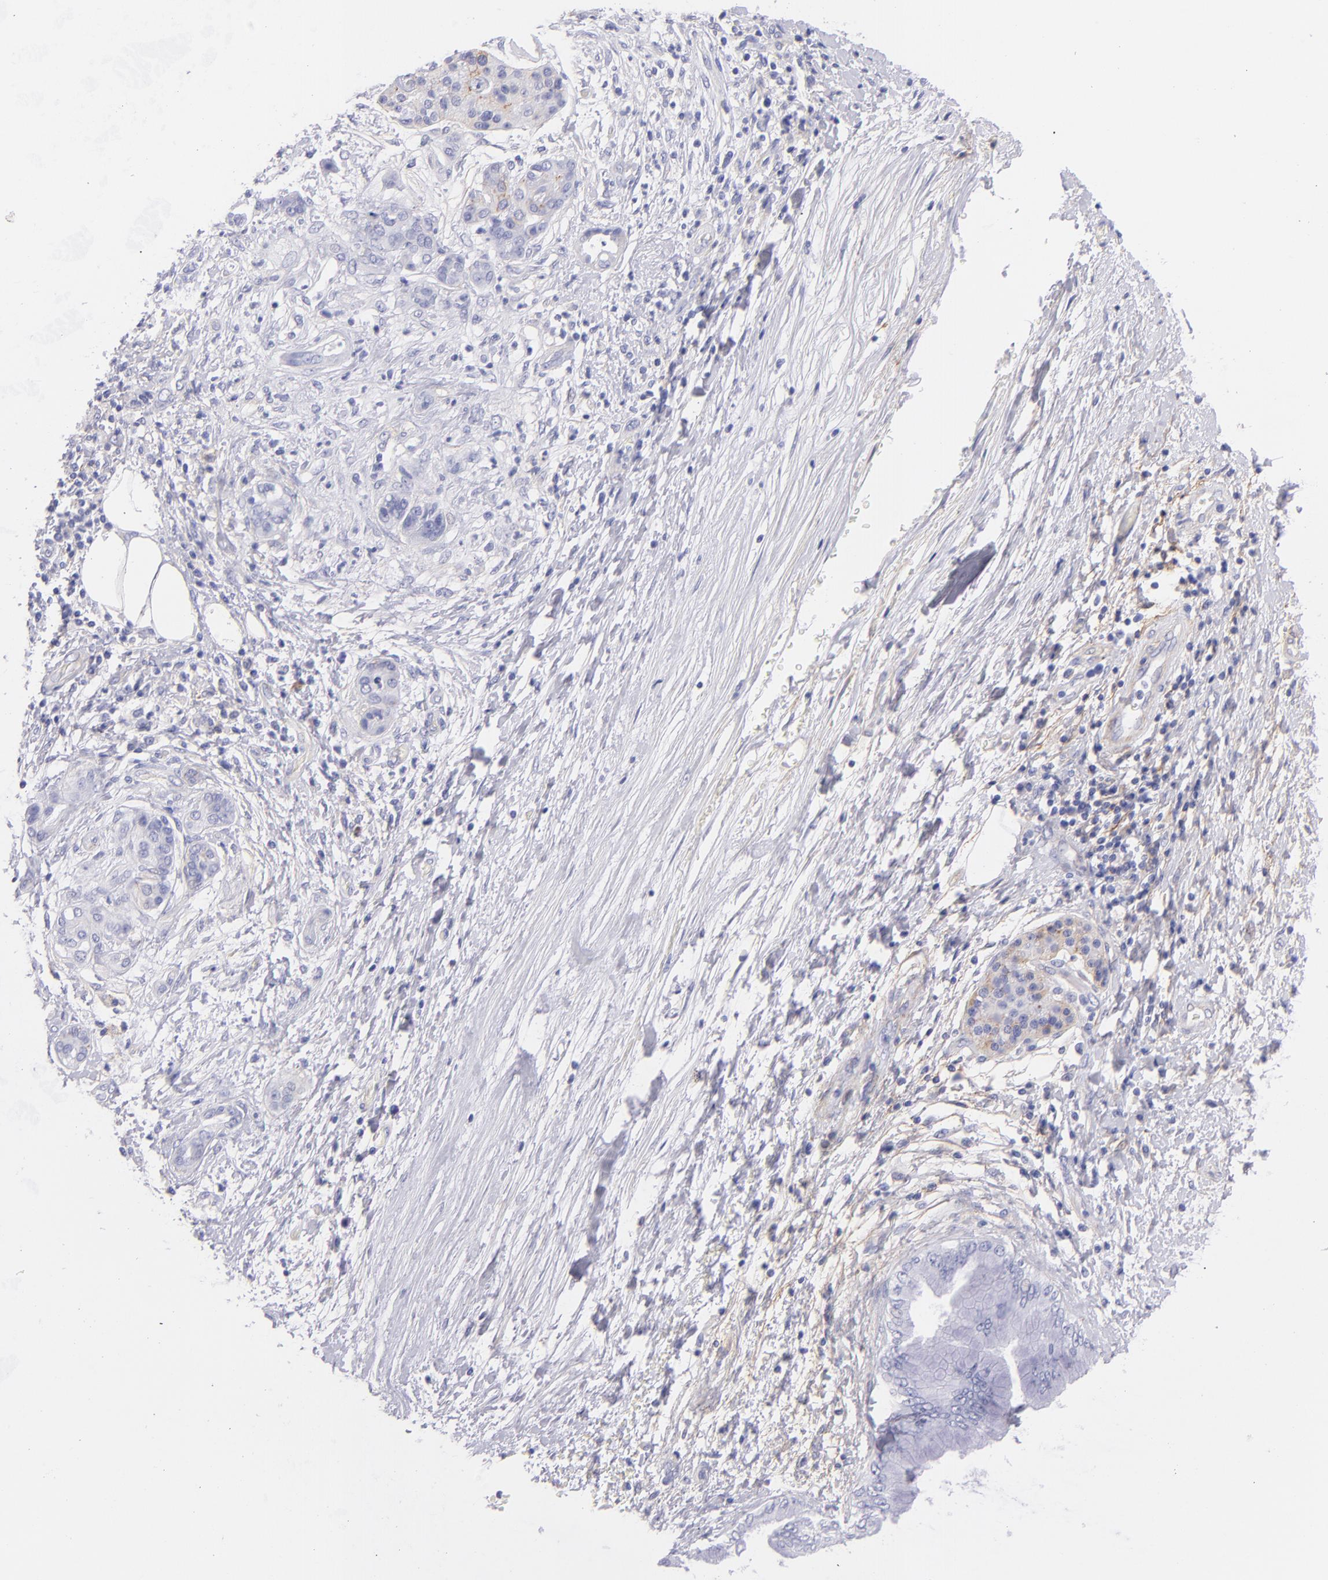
{"staining": {"intensity": "negative", "quantity": "none", "location": "none"}, "tissue": "pancreatic cancer", "cell_type": "Tumor cells", "image_type": "cancer", "snomed": [{"axis": "morphology", "description": "Adenocarcinoma, NOS"}, {"axis": "topography", "description": "Pancreas"}], "caption": "This is an IHC photomicrograph of pancreatic cancer (adenocarcinoma). There is no expression in tumor cells.", "gene": "CD81", "patient": {"sex": "female", "age": 70}}